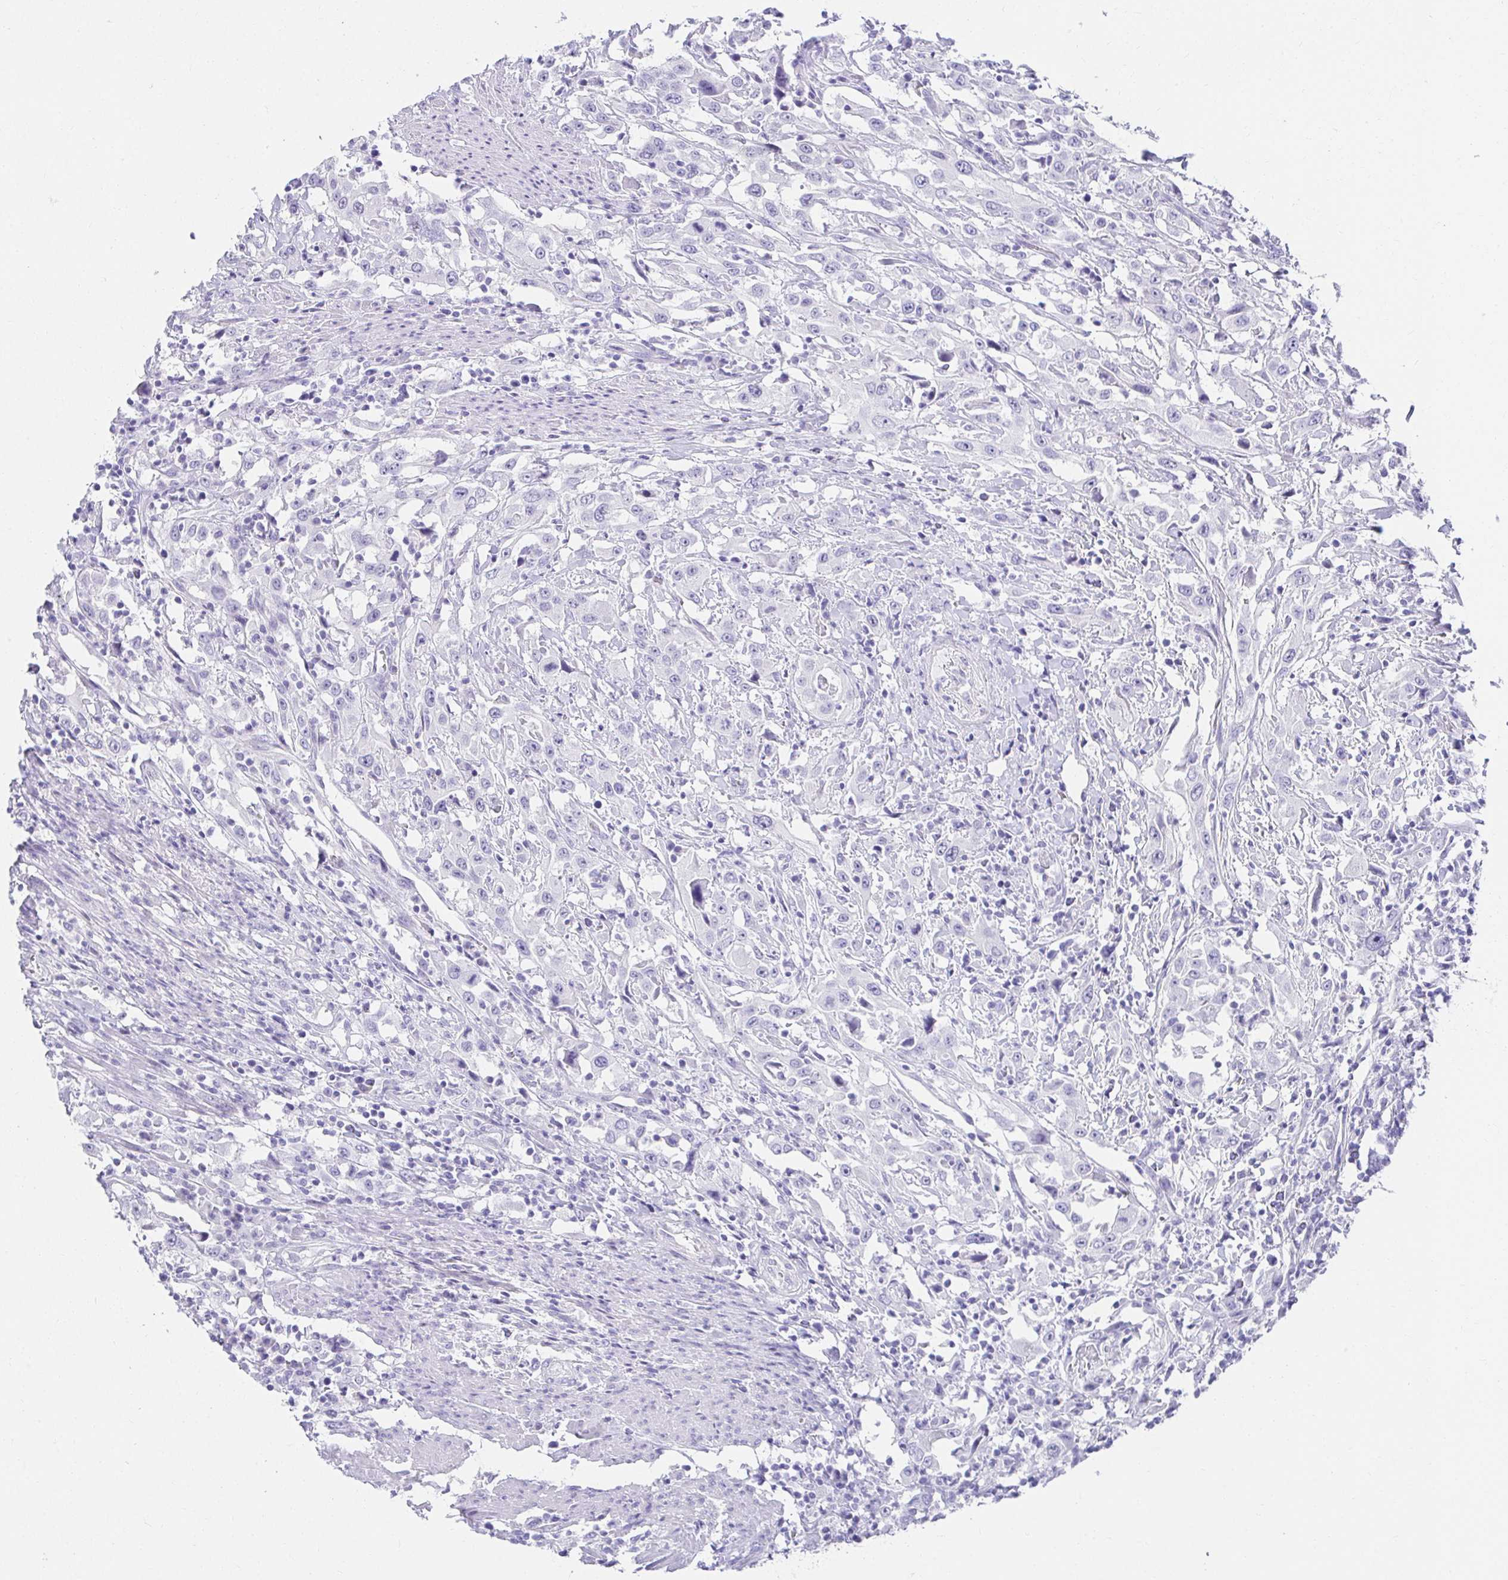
{"staining": {"intensity": "negative", "quantity": "none", "location": "none"}, "tissue": "urothelial cancer", "cell_type": "Tumor cells", "image_type": "cancer", "snomed": [{"axis": "morphology", "description": "Urothelial carcinoma, High grade"}, {"axis": "topography", "description": "Urinary bladder"}], "caption": "Urothelial carcinoma (high-grade) was stained to show a protein in brown. There is no significant staining in tumor cells. The staining was performed using DAB (3,3'-diaminobenzidine) to visualize the protein expression in brown, while the nuclei were stained in blue with hematoxylin (Magnification: 20x).", "gene": "VGLL1", "patient": {"sex": "male", "age": 61}}